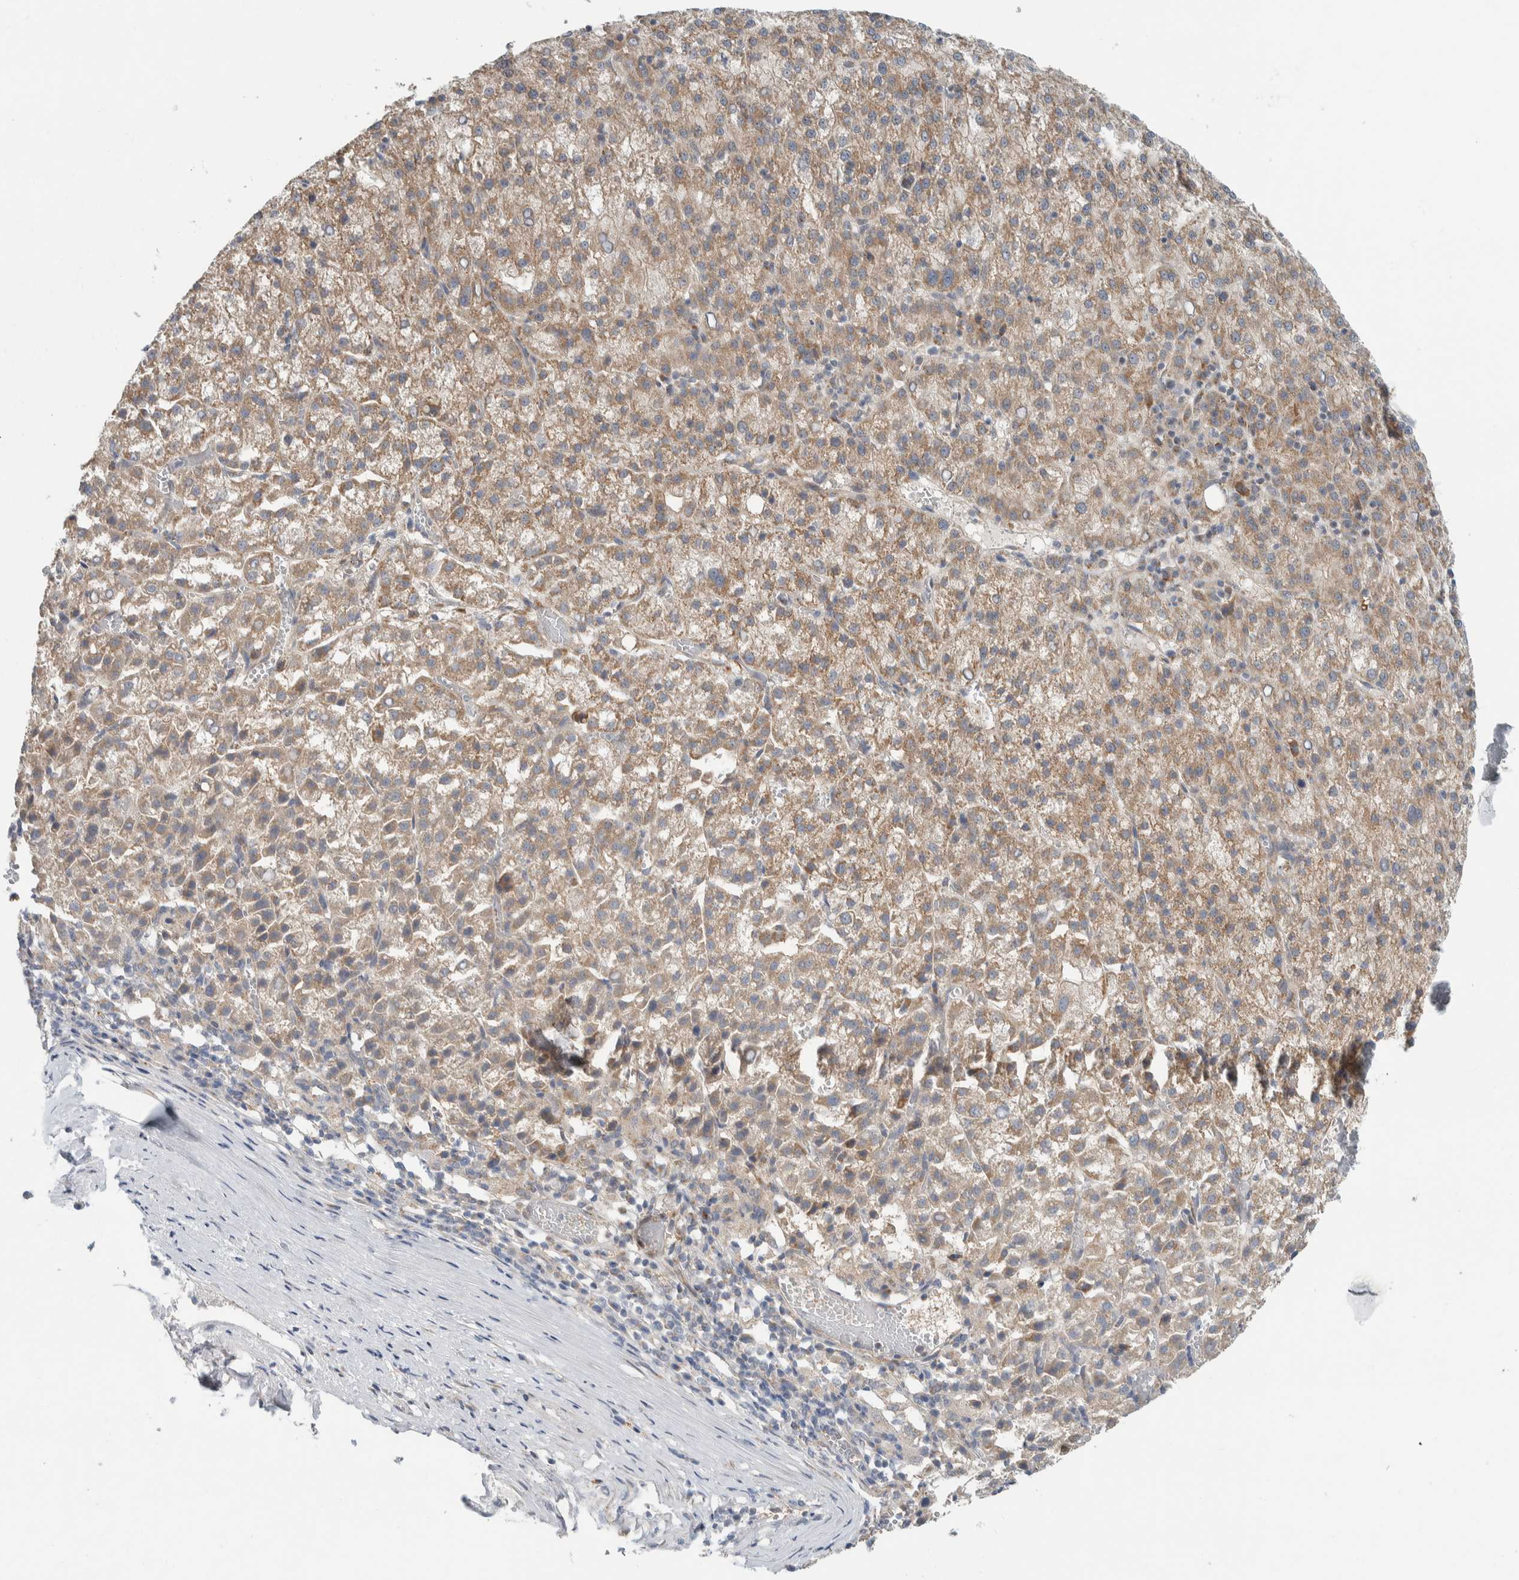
{"staining": {"intensity": "moderate", "quantity": ">75%", "location": "cytoplasmic/membranous"}, "tissue": "liver cancer", "cell_type": "Tumor cells", "image_type": "cancer", "snomed": [{"axis": "morphology", "description": "Carcinoma, Hepatocellular, NOS"}, {"axis": "topography", "description": "Liver"}], "caption": "This micrograph reveals liver cancer stained with IHC to label a protein in brown. The cytoplasmic/membranous of tumor cells show moderate positivity for the protein. Nuclei are counter-stained blue.", "gene": "RERE", "patient": {"sex": "female", "age": 58}}